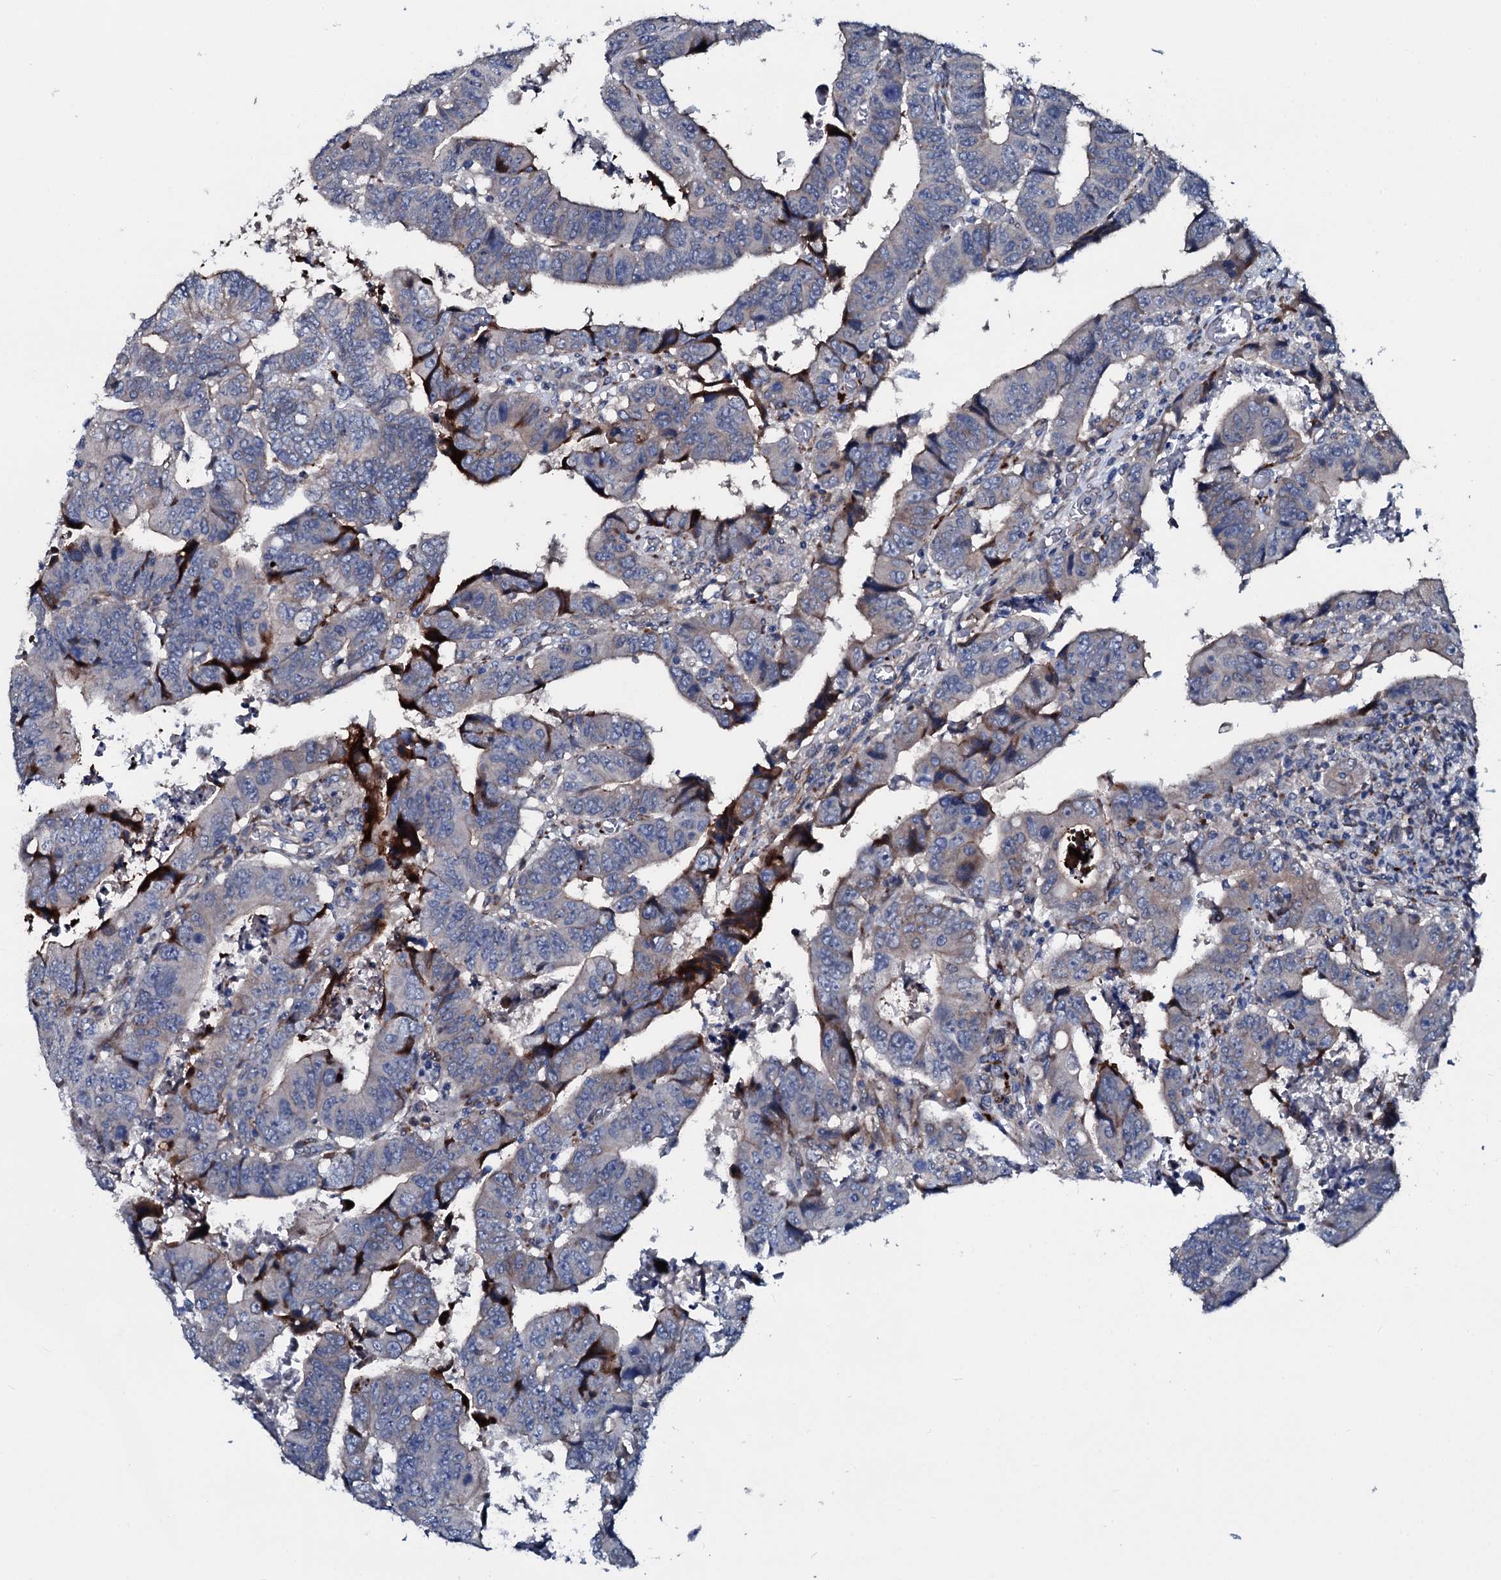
{"staining": {"intensity": "negative", "quantity": "none", "location": "none"}, "tissue": "colorectal cancer", "cell_type": "Tumor cells", "image_type": "cancer", "snomed": [{"axis": "morphology", "description": "Normal tissue, NOS"}, {"axis": "morphology", "description": "Adenocarcinoma, NOS"}, {"axis": "topography", "description": "Rectum"}], "caption": "Immunohistochemistry (IHC) histopathology image of neoplastic tissue: human colorectal adenocarcinoma stained with DAB (3,3'-diaminobenzidine) exhibits no significant protein expression in tumor cells. The staining is performed using DAB brown chromogen with nuclei counter-stained in using hematoxylin.", "gene": "IL12B", "patient": {"sex": "female", "age": 65}}